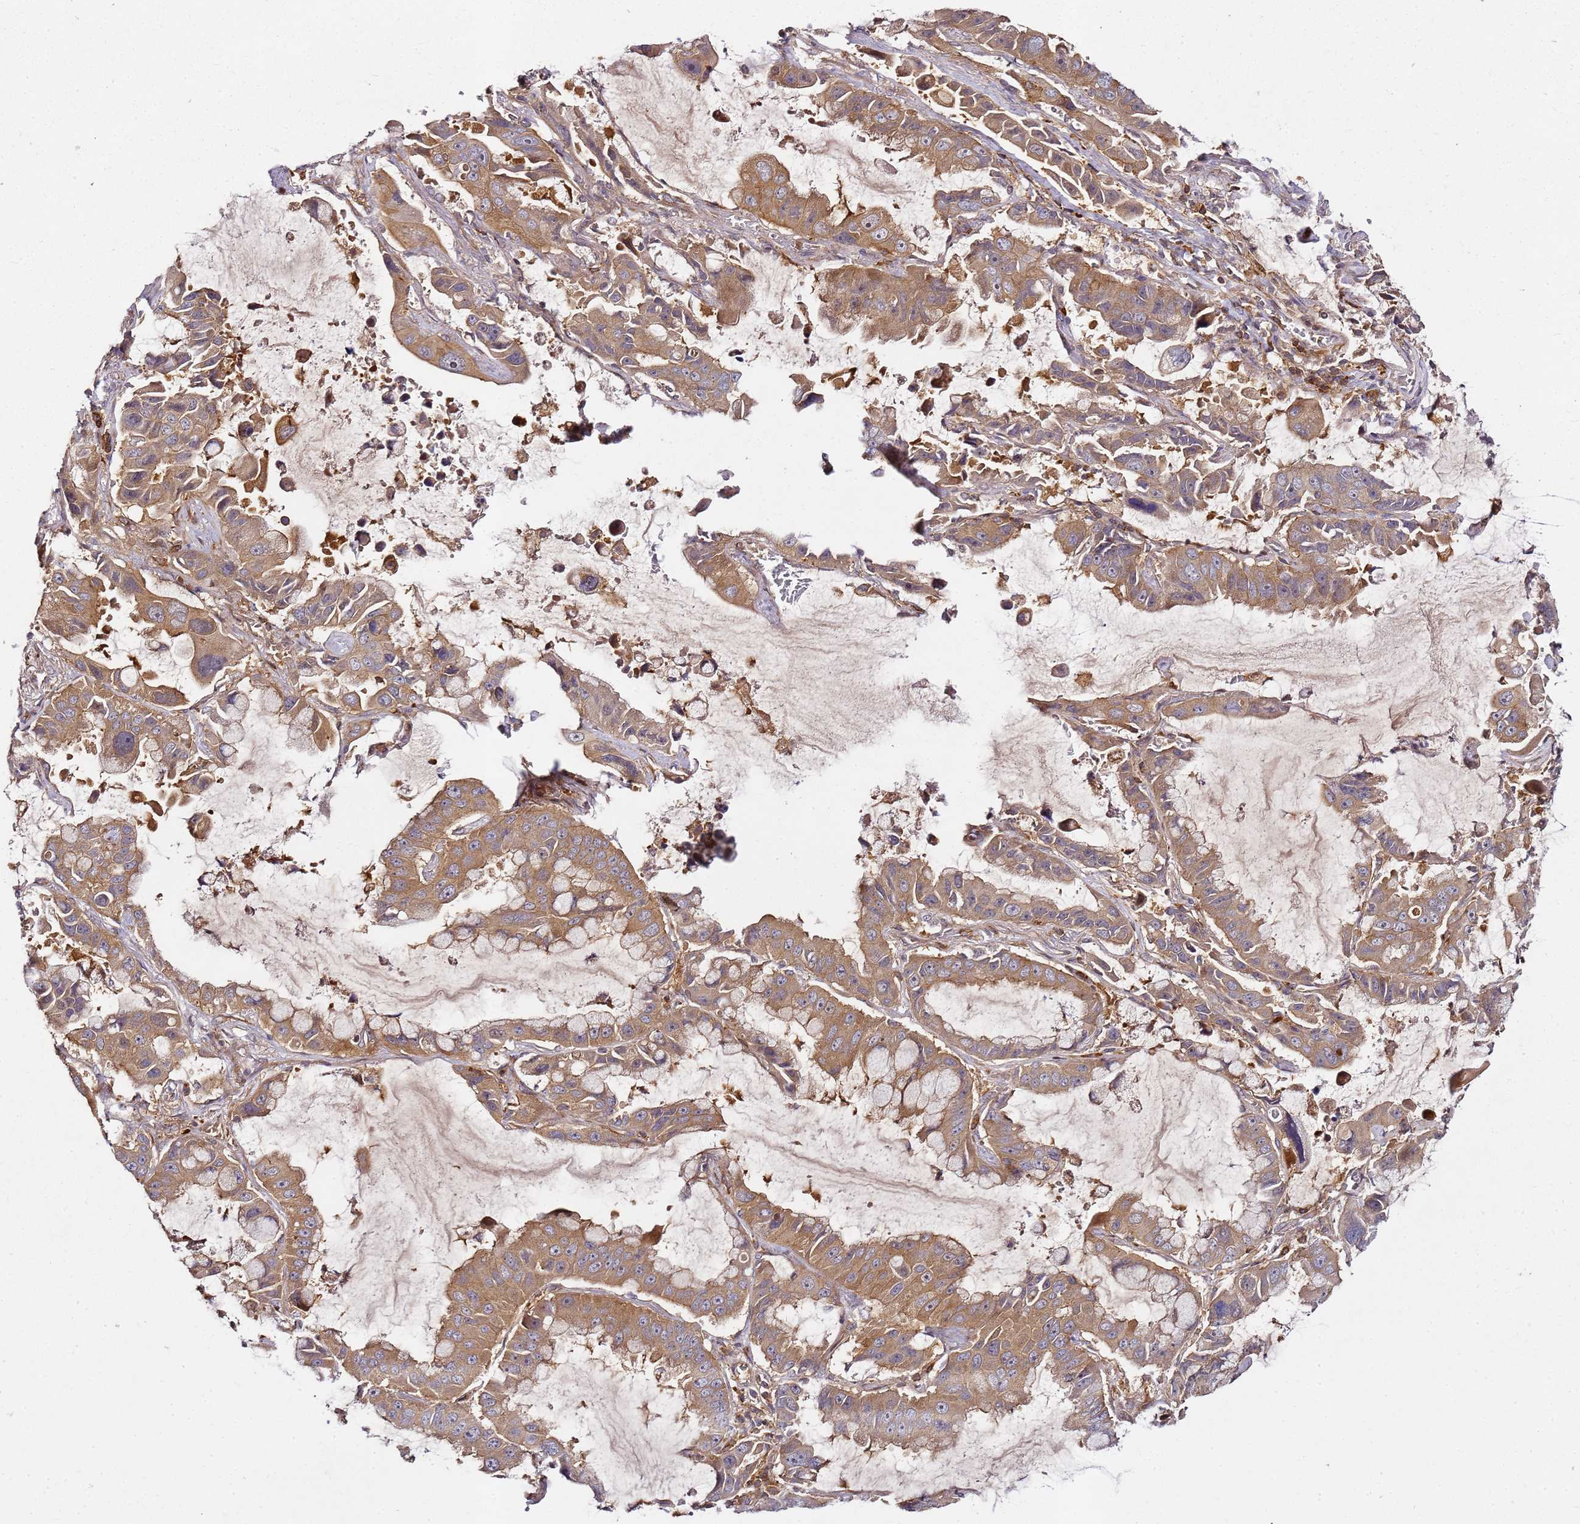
{"staining": {"intensity": "moderate", "quantity": ">75%", "location": "cytoplasmic/membranous"}, "tissue": "lung cancer", "cell_type": "Tumor cells", "image_type": "cancer", "snomed": [{"axis": "morphology", "description": "Adenocarcinoma, NOS"}, {"axis": "topography", "description": "Lung"}], "caption": "This histopathology image exhibits lung cancer stained with immunohistochemistry to label a protein in brown. The cytoplasmic/membranous of tumor cells show moderate positivity for the protein. Nuclei are counter-stained blue.", "gene": "PRMT7", "patient": {"sex": "male", "age": 64}}